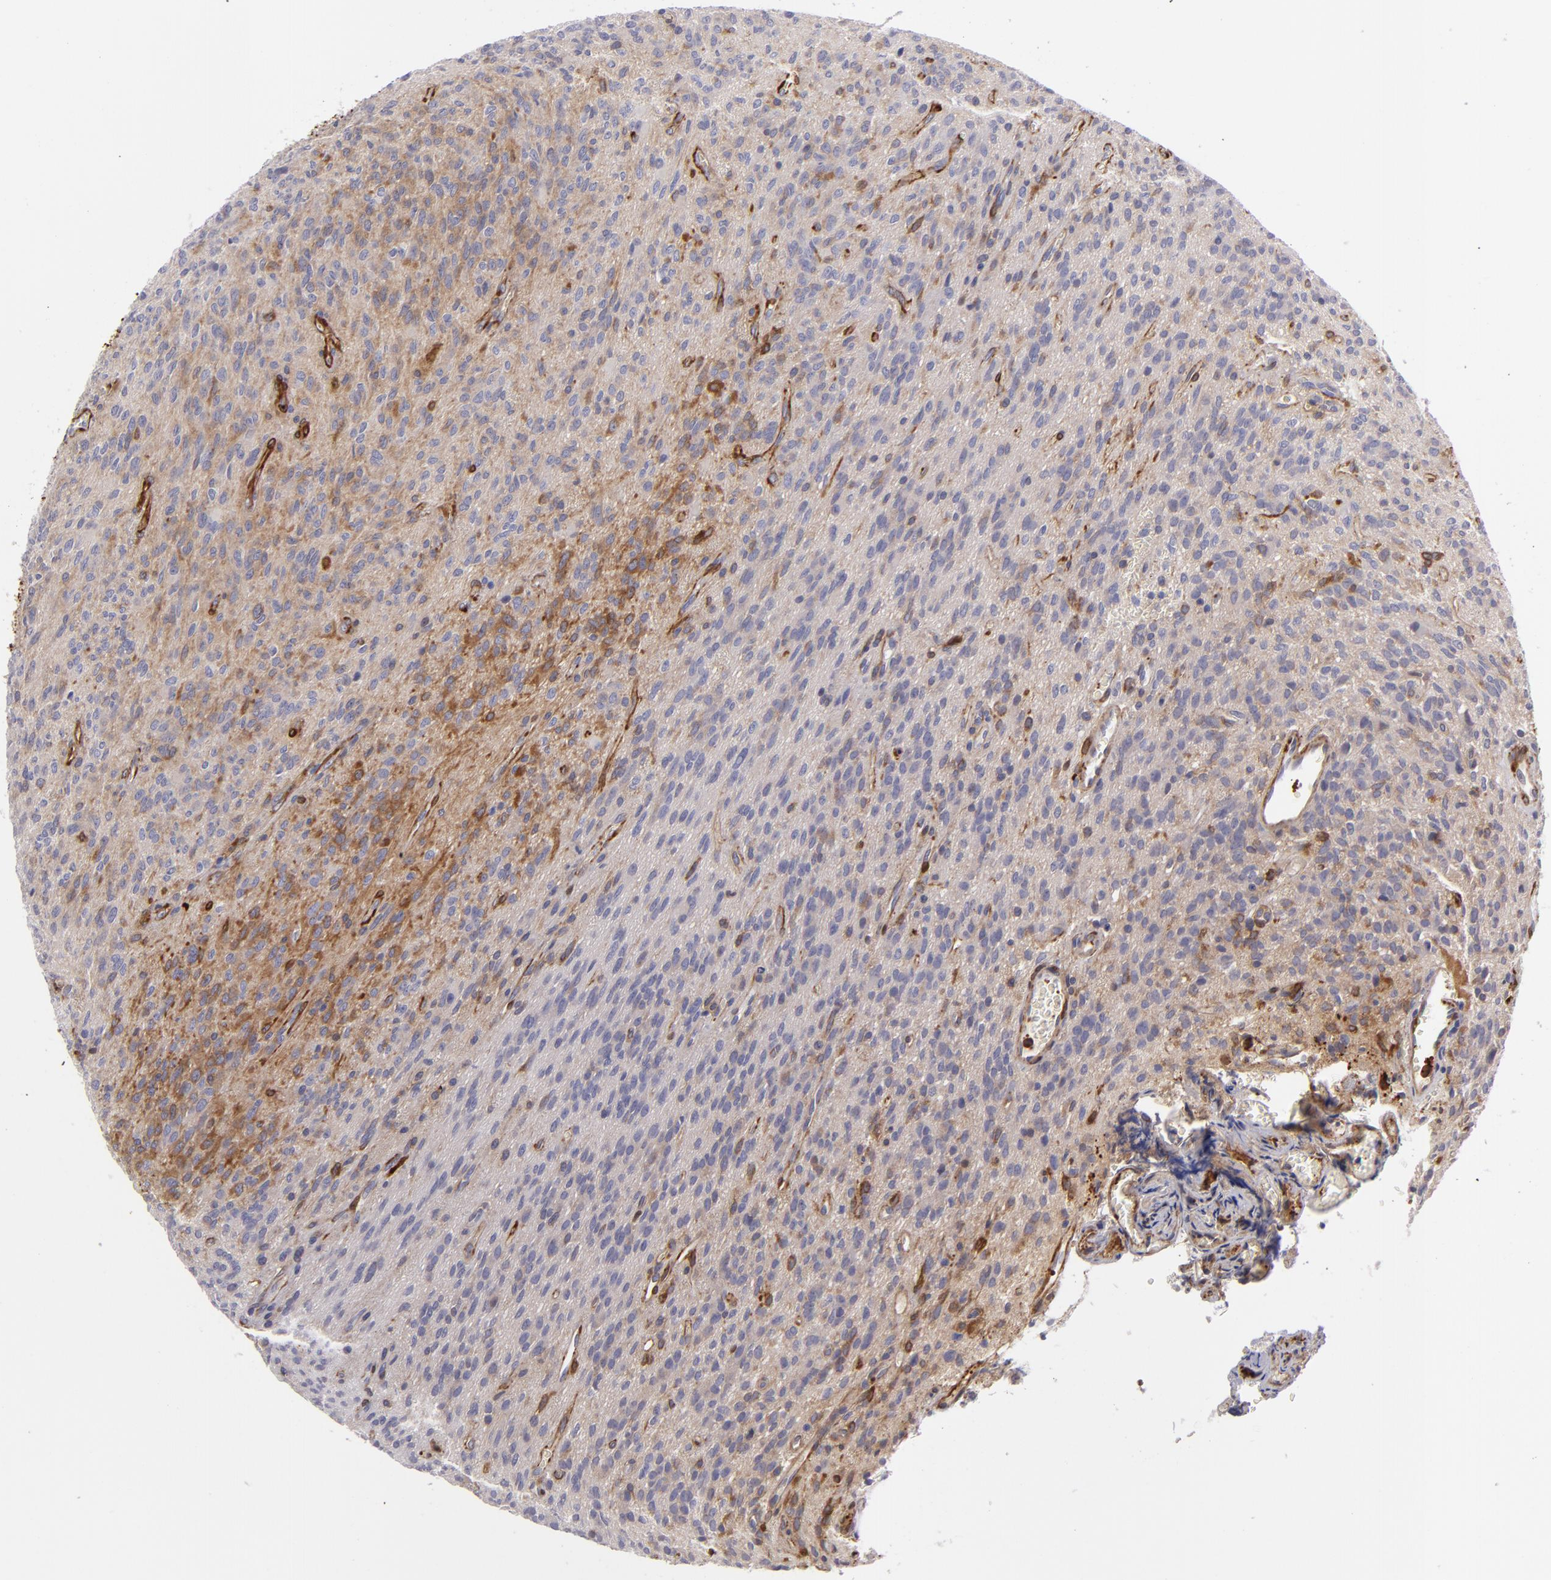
{"staining": {"intensity": "weak", "quantity": ">75%", "location": "cytoplasmic/membranous"}, "tissue": "glioma", "cell_type": "Tumor cells", "image_type": "cancer", "snomed": [{"axis": "morphology", "description": "Glioma, malignant, Low grade"}, {"axis": "topography", "description": "Brain"}], "caption": "A low amount of weak cytoplasmic/membranous expression is seen in approximately >75% of tumor cells in glioma tissue. (Stains: DAB in brown, nuclei in blue, Microscopy: brightfield microscopy at high magnification).", "gene": "VCL", "patient": {"sex": "female", "age": 15}}